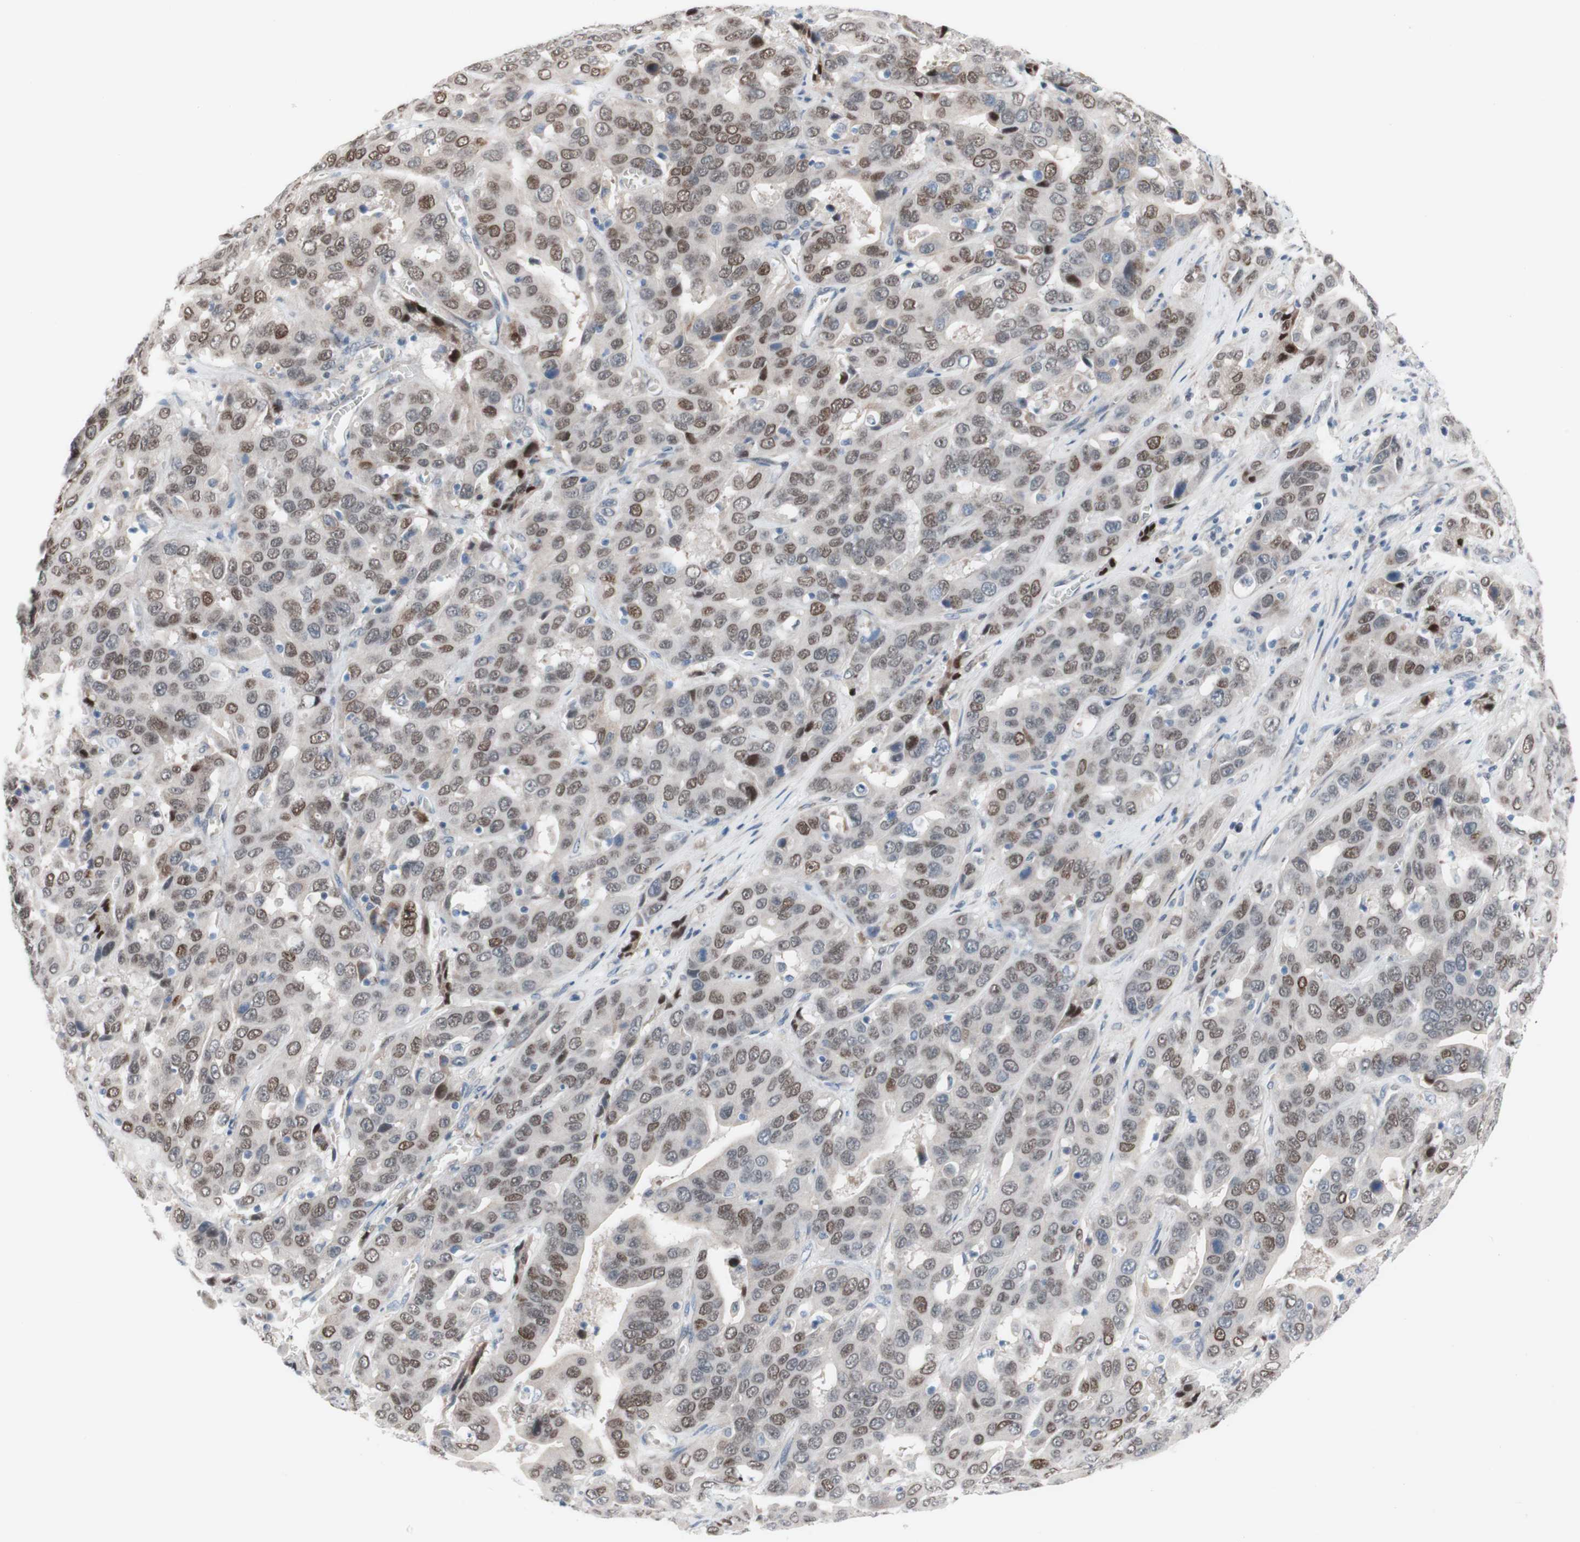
{"staining": {"intensity": "moderate", "quantity": "25%-75%", "location": "nuclear"}, "tissue": "liver cancer", "cell_type": "Tumor cells", "image_type": "cancer", "snomed": [{"axis": "morphology", "description": "Cholangiocarcinoma"}, {"axis": "topography", "description": "Liver"}], "caption": "Liver cancer (cholangiocarcinoma) stained for a protein (brown) shows moderate nuclear positive positivity in approximately 25%-75% of tumor cells.", "gene": "PHTF2", "patient": {"sex": "female", "age": 52}}